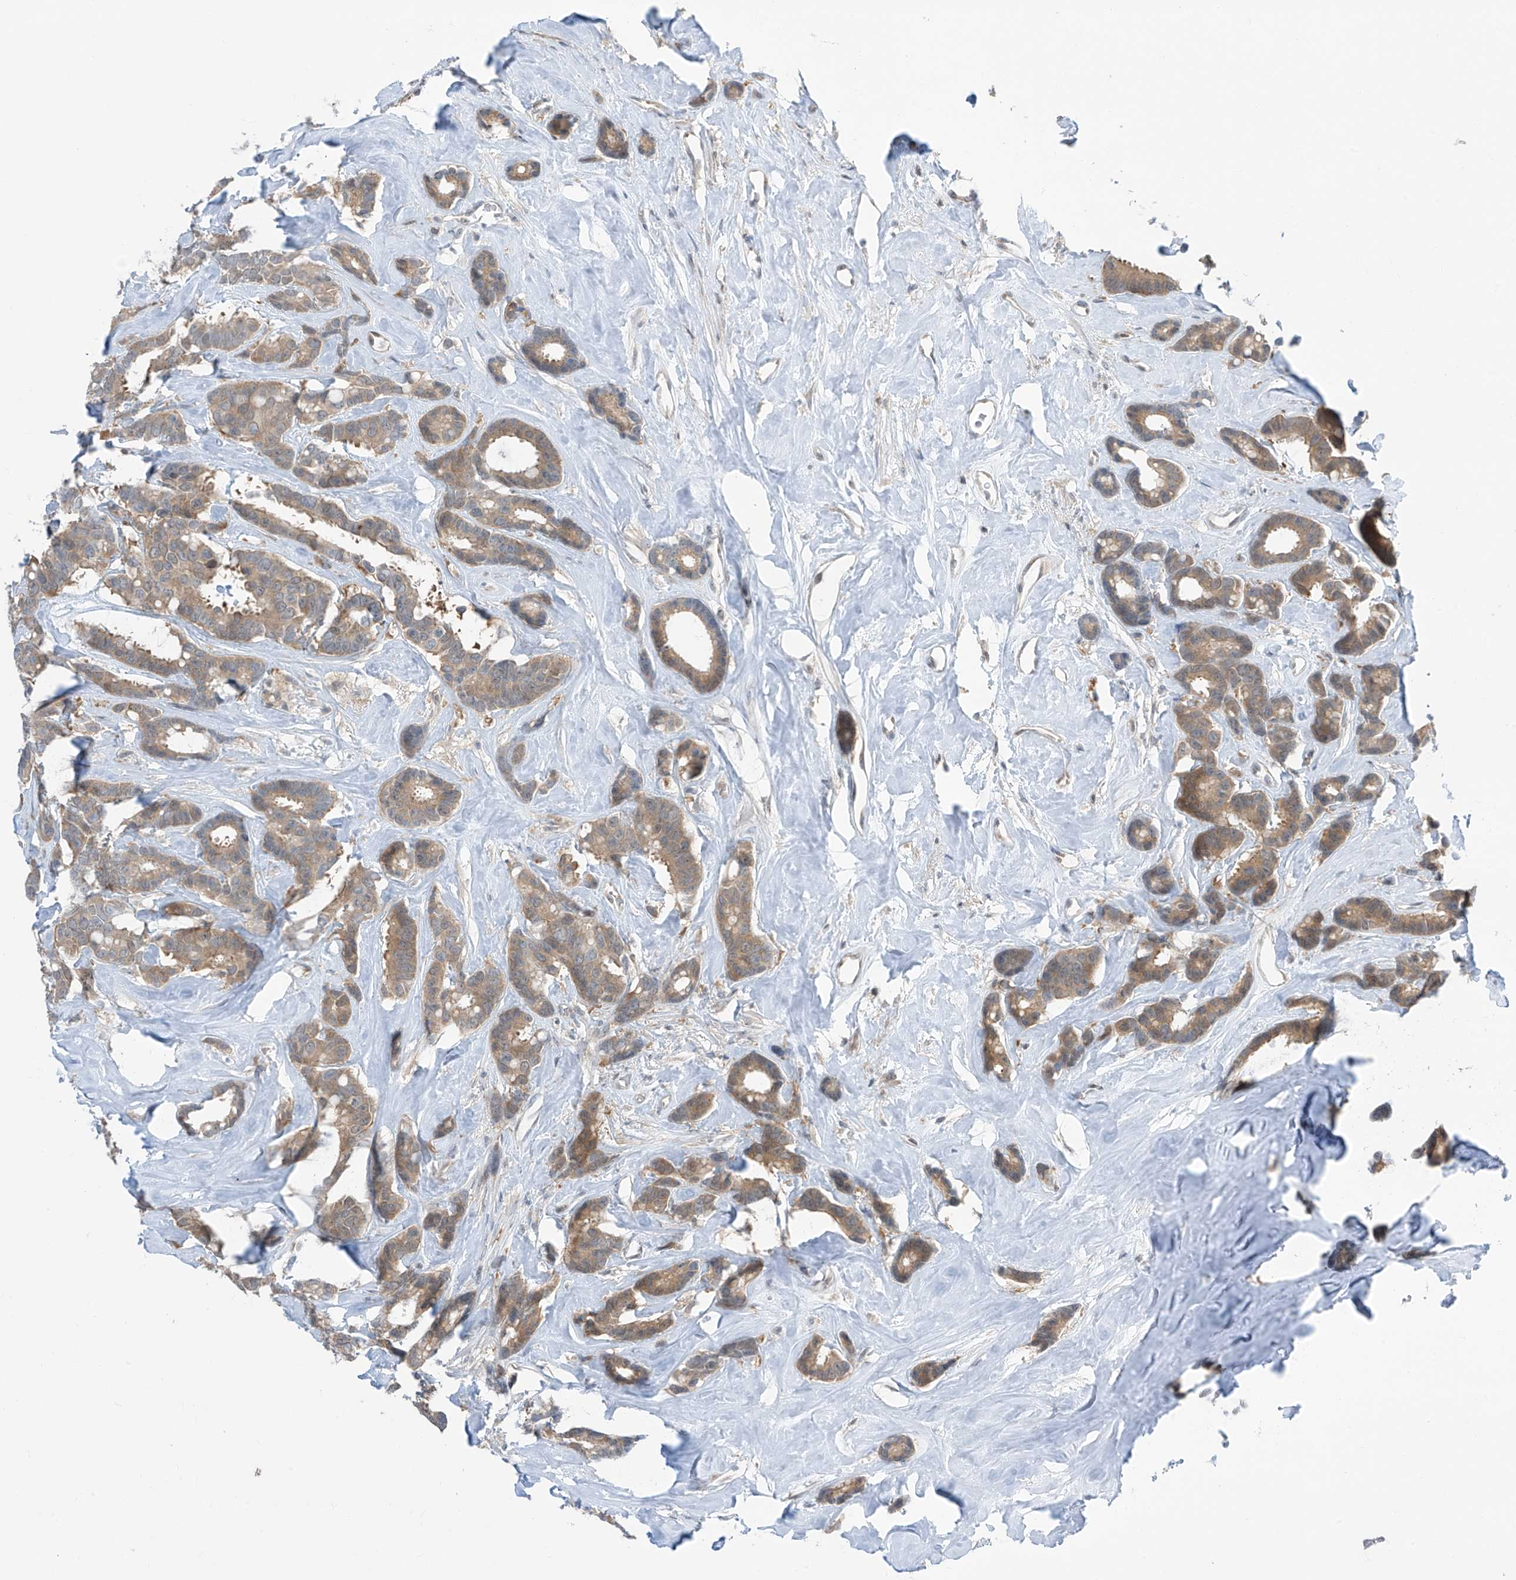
{"staining": {"intensity": "moderate", "quantity": ">75%", "location": "cytoplasmic/membranous"}, "tissue": "breast cancer", "cell_type": "Tumor cells", "image_type": "cancer", "snomed": [{"axis": "morphology", "description": "Duct carcinoma"}, {"axis": "topography", "description": "Breast"}], "caption": "Protein staining of breast cancer (intraductal carcinoma) tissue reveals moderate cytoplasmic/membranous expression in approximately >75% of tumor cells. (DAB (3,3'-diaminobenzidine) IHC, brown staining for protein, blue staining for nuclei).", "gene": "TTC38", "patient": {"sex": "female", "age": 87}}